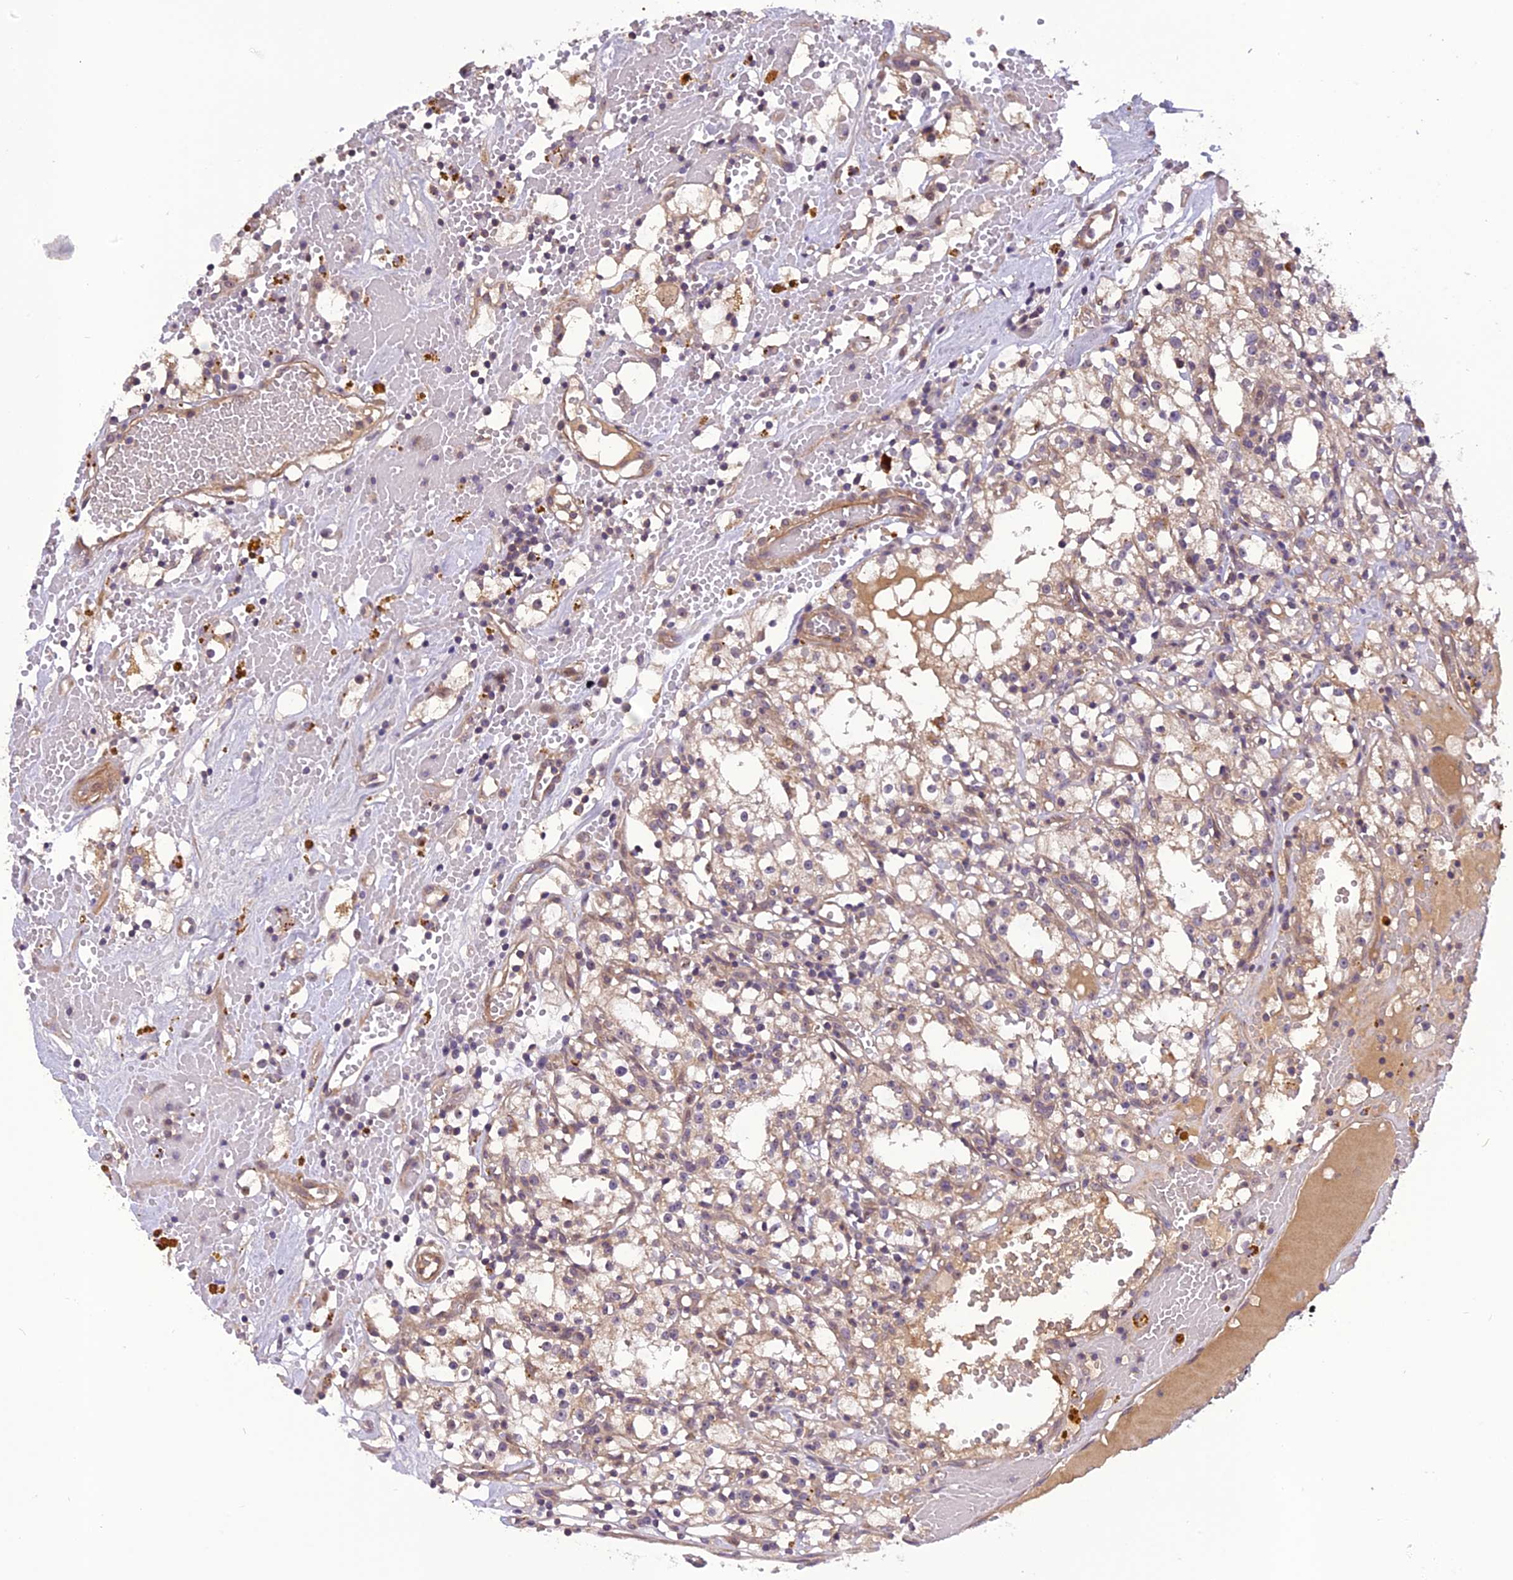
{"staining": {"intensity": "weak", "quantity": "25%-75%", "location": "cytoplasmic/membranous"}, "tissue": "renal cancer", "cell_type": "Tumor cells", "image_type": "cancer", "snomed": [{"axis": "morphology", "description": "Adenocarcinoma, NOS"}, {"axis": "topography", "description": "Kidney"}], "caption": "This histopathology image shows immunohistochemistry staining of renal adenocarcinoma, with low weak cytoplasmic/membranous staining in about 25%-75% of tumor cells.", "gene": "FNIP2", "patient": {"sex": "male", "age": 56}}